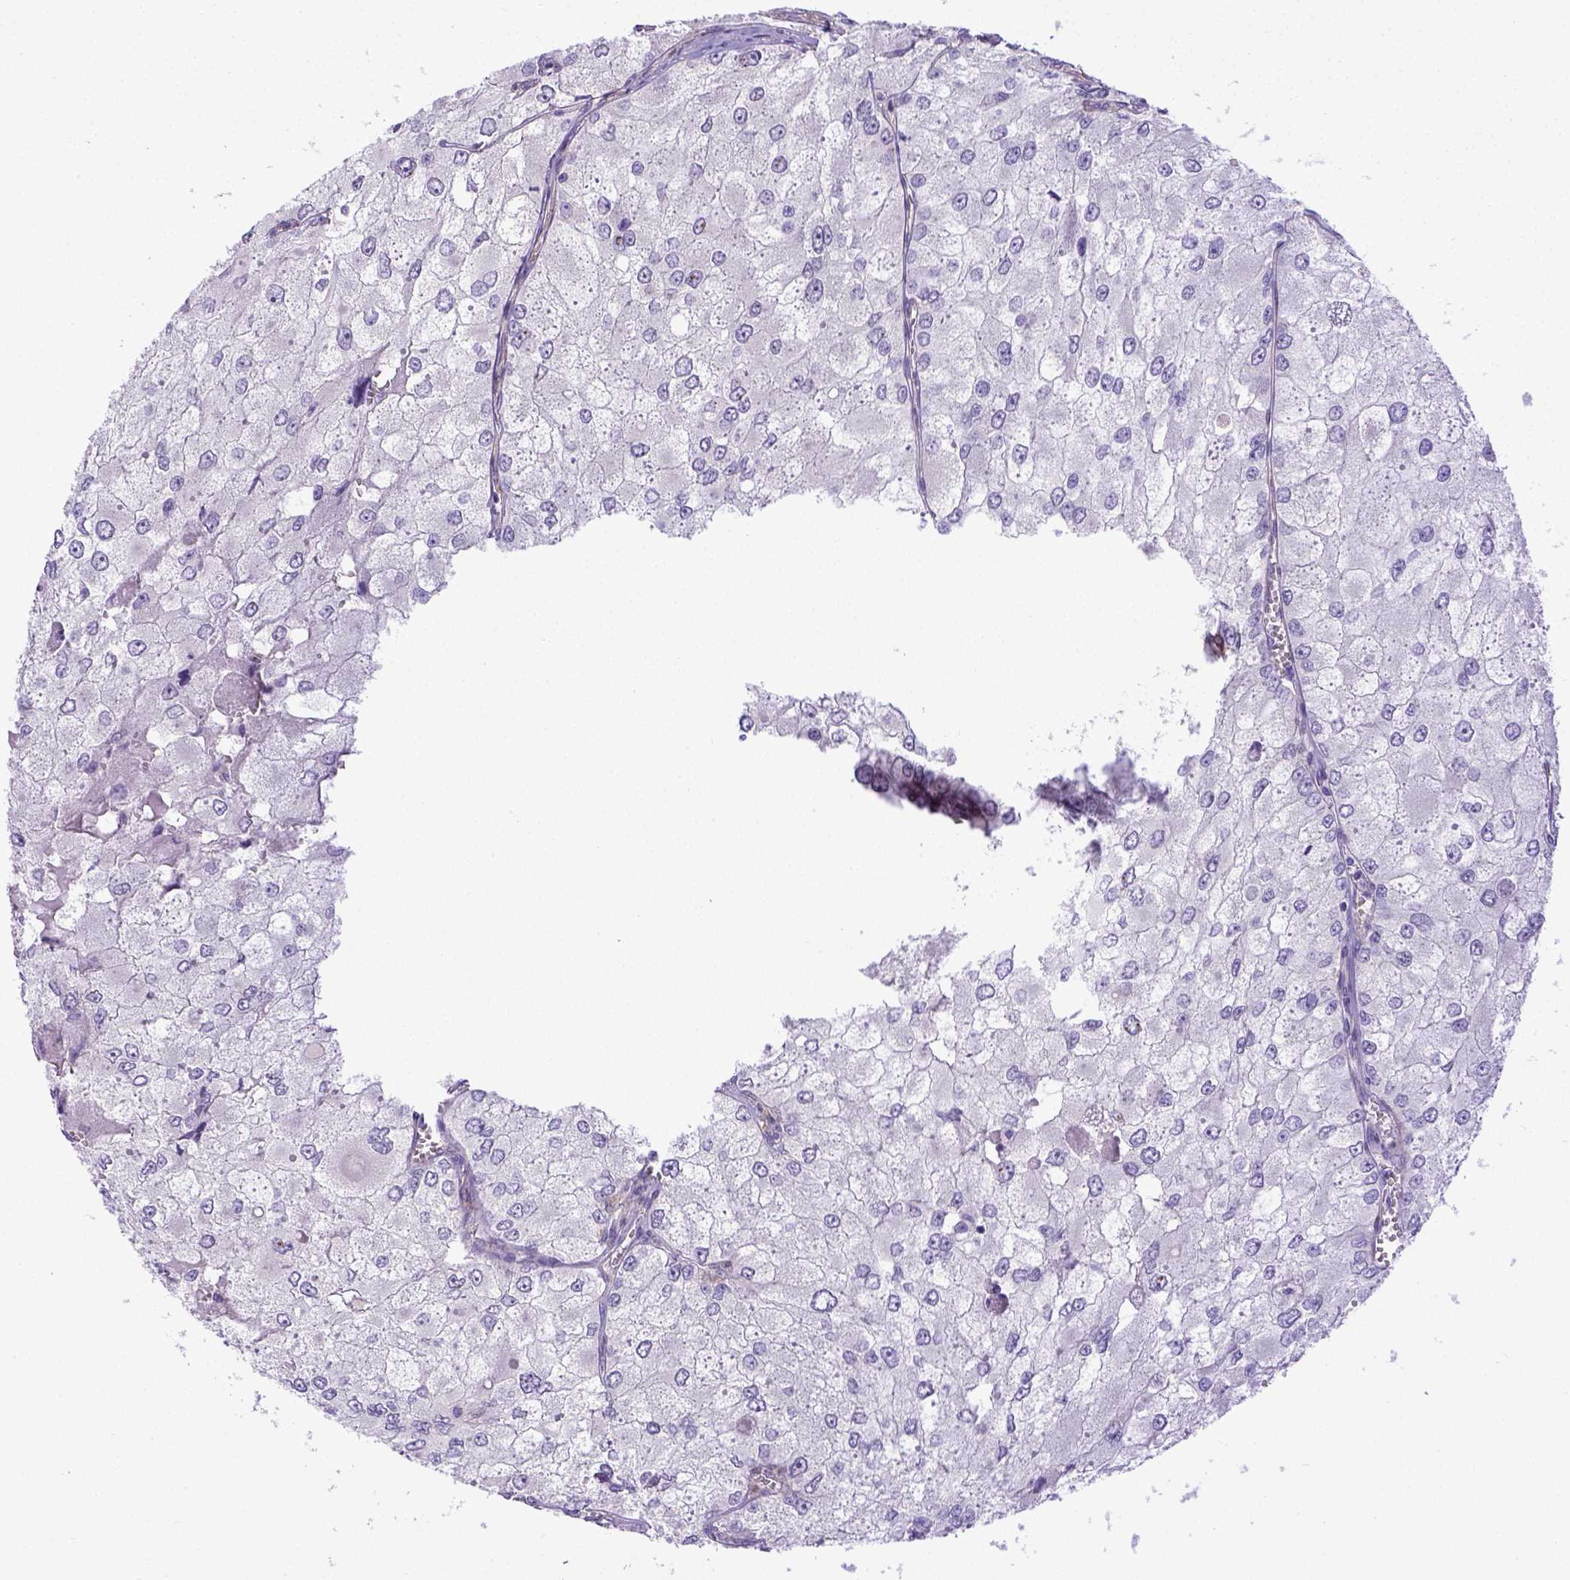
{"staining": {"intensity": "negative", "quantity": "none", "location": "none"}, "tissue": "renal cancer", "cell_type": "Tumor cells", "image_type": "cancer", "snomed": [{"axis": "morphology", "description": "Adenocarcinoma, NOS"}, {"axis": "topography", "description": "Kidney"}], "caption": "This is a photomicrograph of immunohistochemistry (IHC) staining of renal cancer, which shows no expression in tumor cells. (Brightfield microscopy of DAB immunohistochemistry (IHC) at high magnification).", "gene": "BTN1A1", "patient": {"sex": "female", "age": 70}}